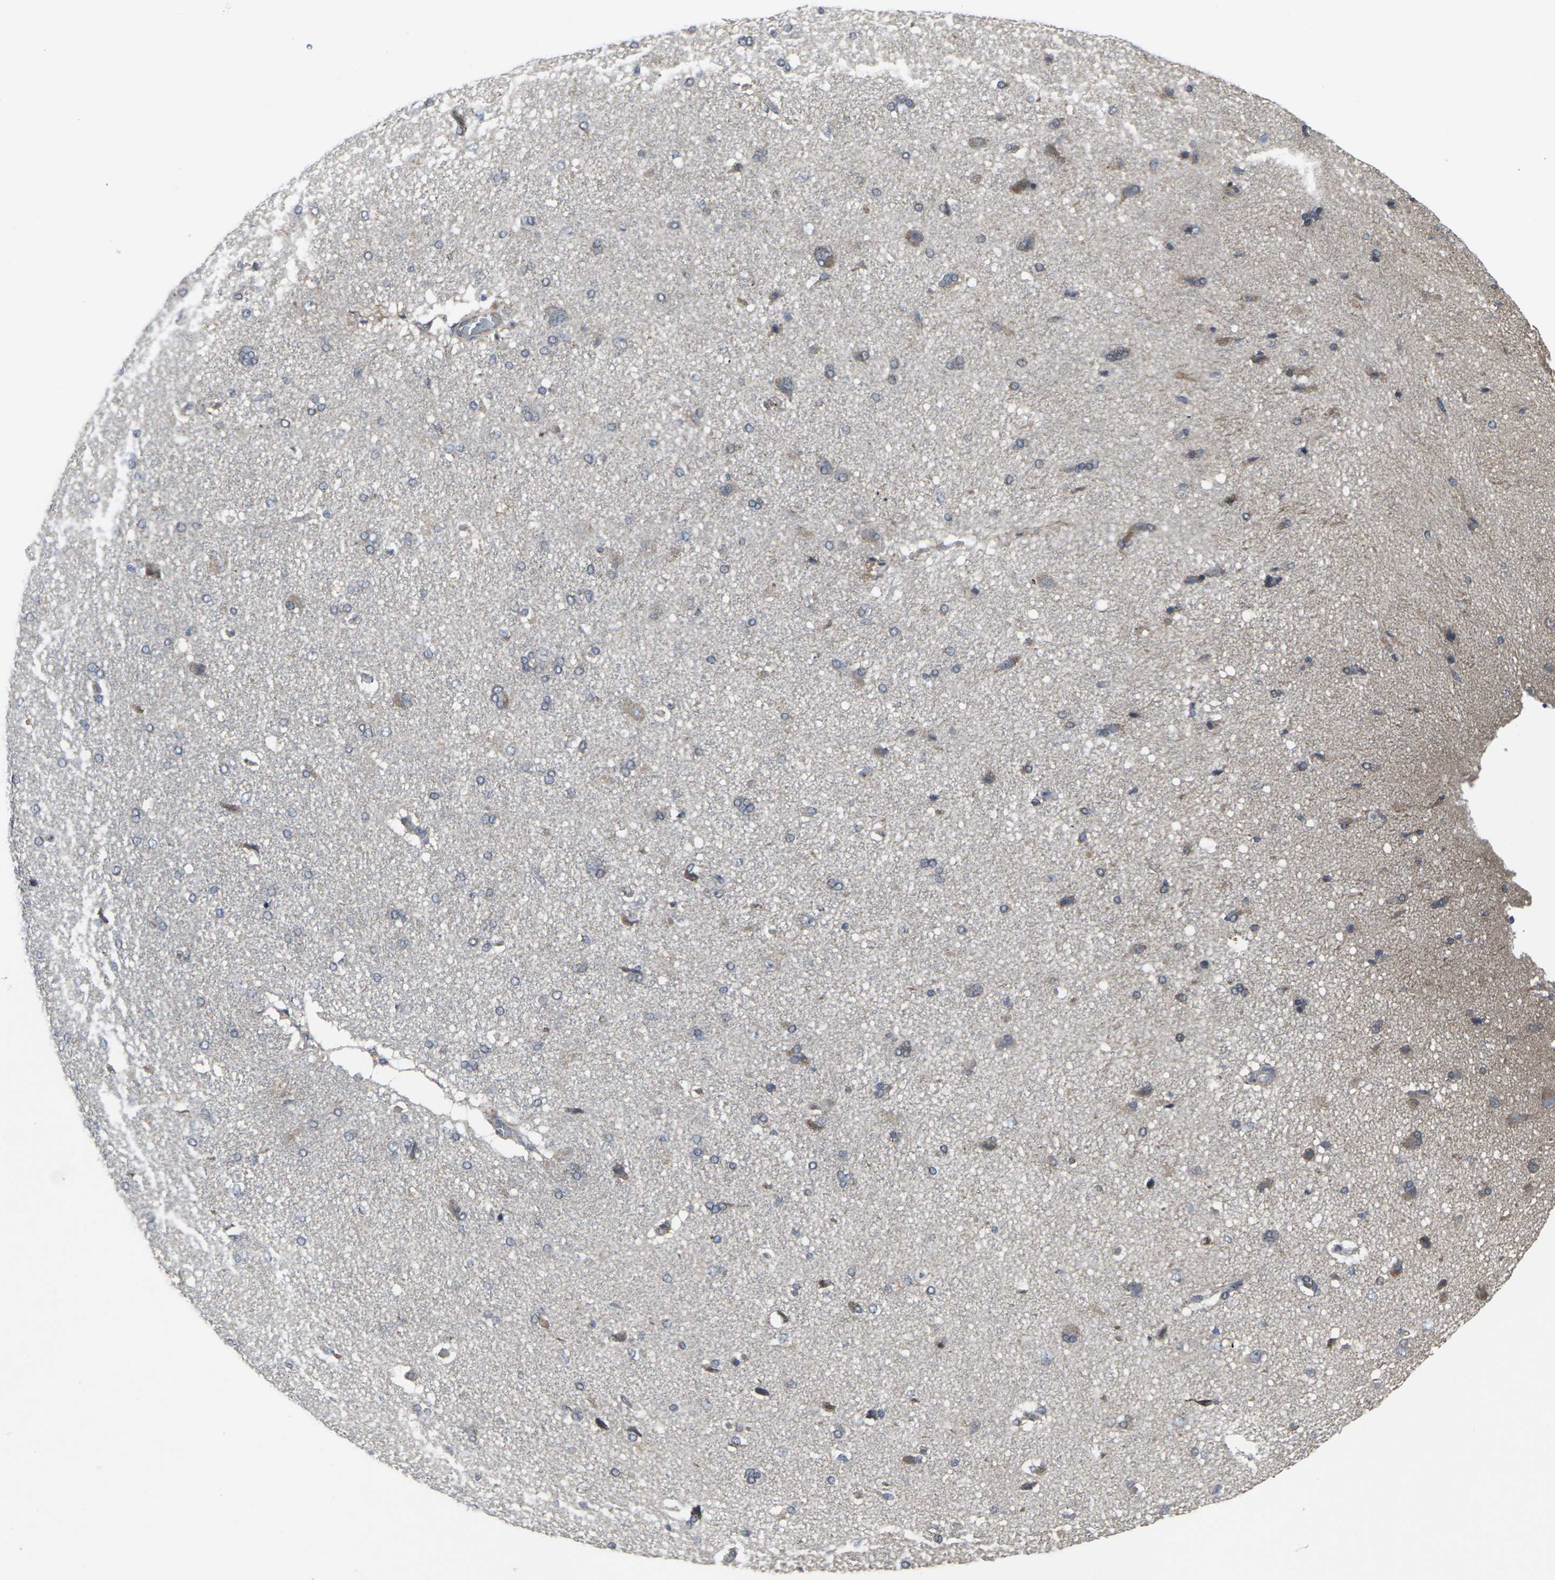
{"staining": {"intensity": "weak", "quantity": ">75%", "location": "cytoplasmic/membranous"}, "tissue": "cerebral cortex", "cell_type": "Endothelial cells", "image_type": "normal", "snomed": [{"axis": "morphology", "description": "Normal tissue, NOS"}, {"axis": "topography", "description": "Cerebral cortex"}], "caption": "Immunohistochemistry (IHC) histopathology image of normal cerebral cortex stained for a protein (brown), which displays low levels of weak cytoplasmic/membranous positivity in approximately >75% of endothelial cells.", "gene": "MAPKAPK2", "patient": {"sex": "male", "age": 62}}